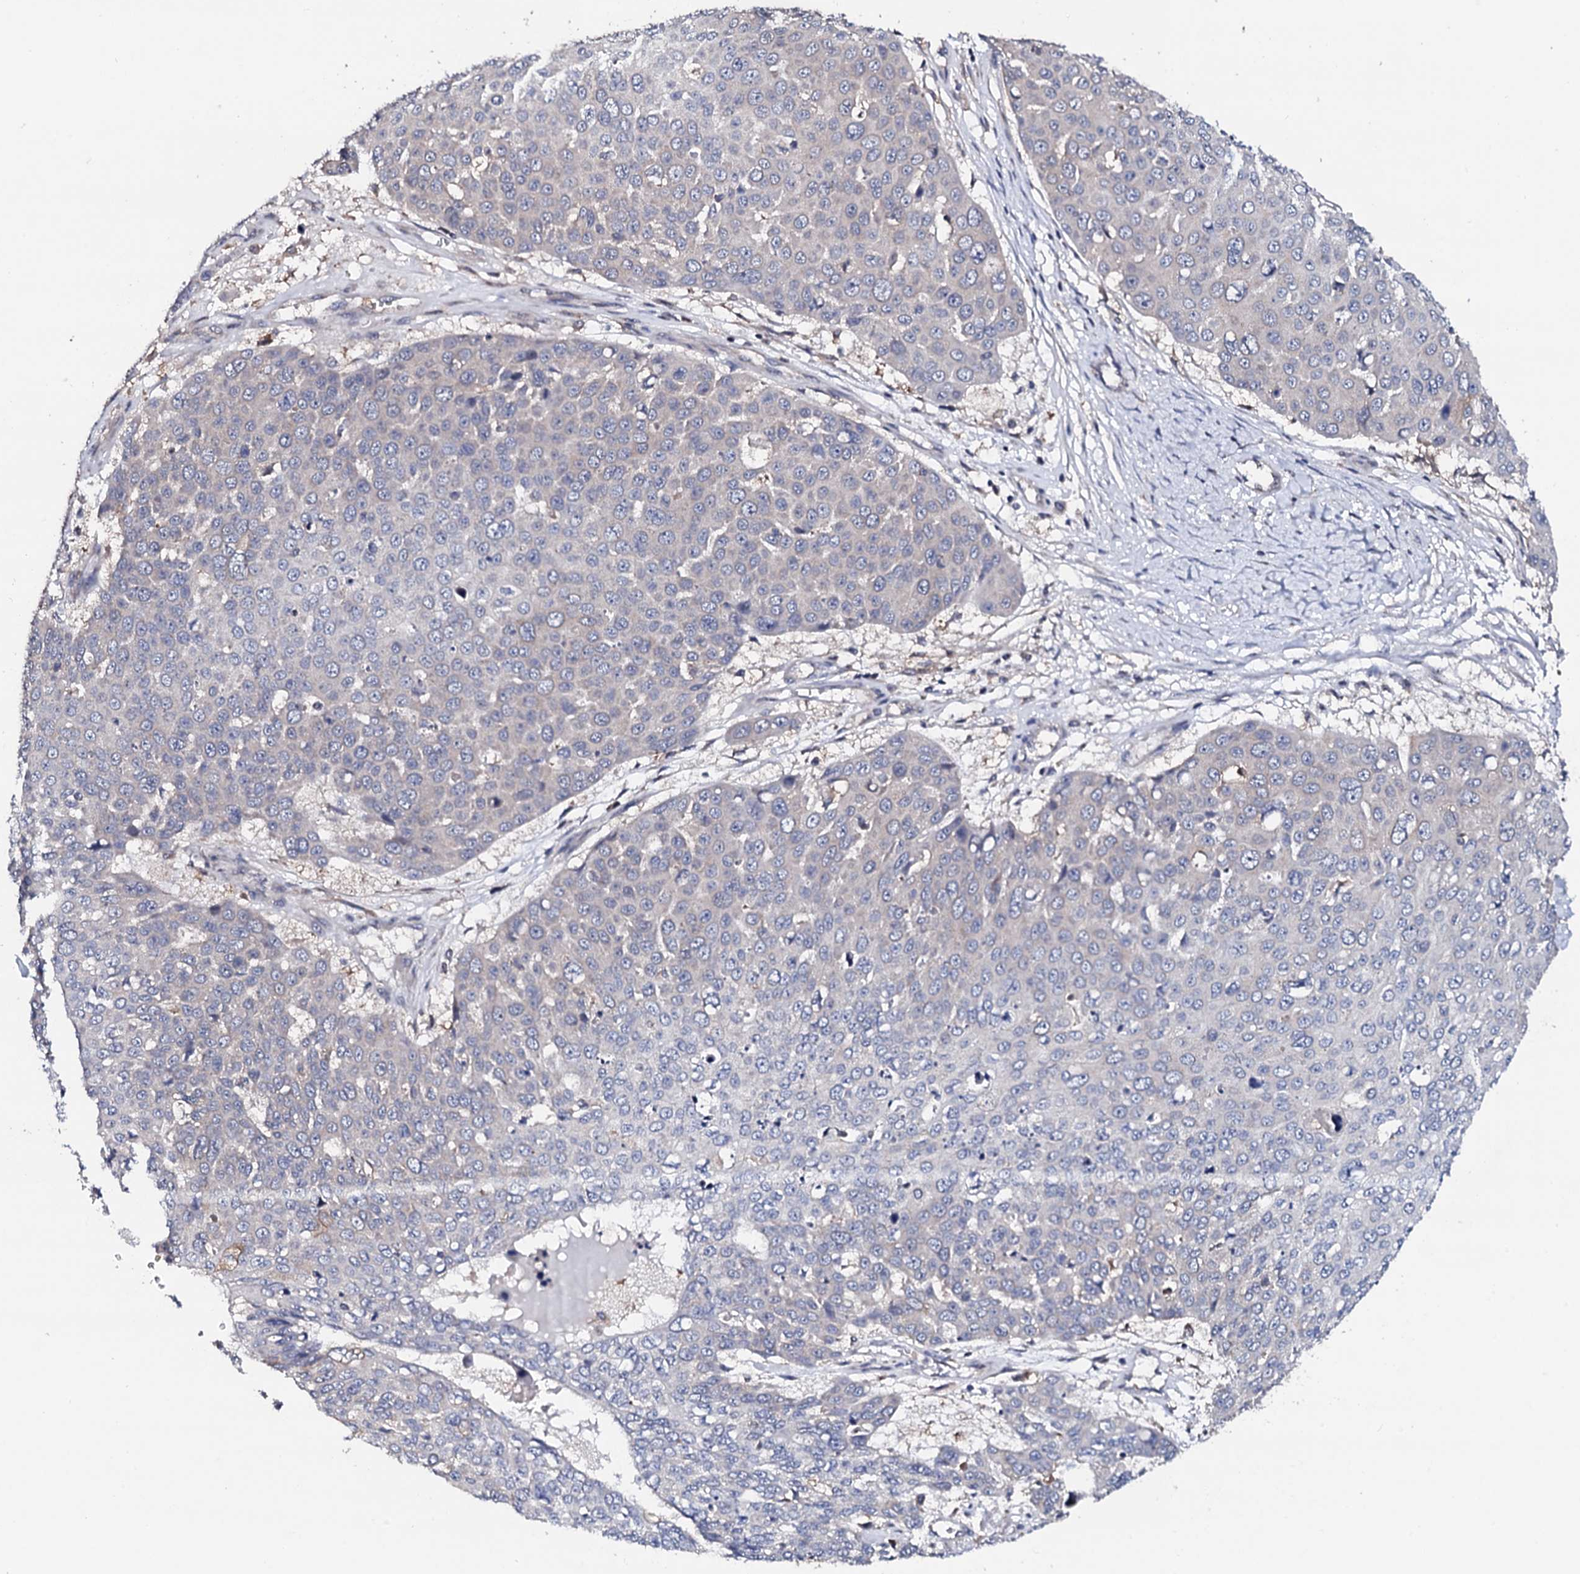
{"staining": {"intensity": "negative", "quantity": "none", "location": "none"}, "tissue": "skin cancer", "cell_type": "Tumor cells", "image_type": "cancer", "snomed": [{"axis": "morphology", "description": "Squamous cell carcinoma, NOS"}, {"axis": "topography", "description": "Skin"}], "caption": "Tumor cells show no significant protein staining in skin cancer.", "gene": "EDC3", "patient": {"sex": "male", "age": 71}}